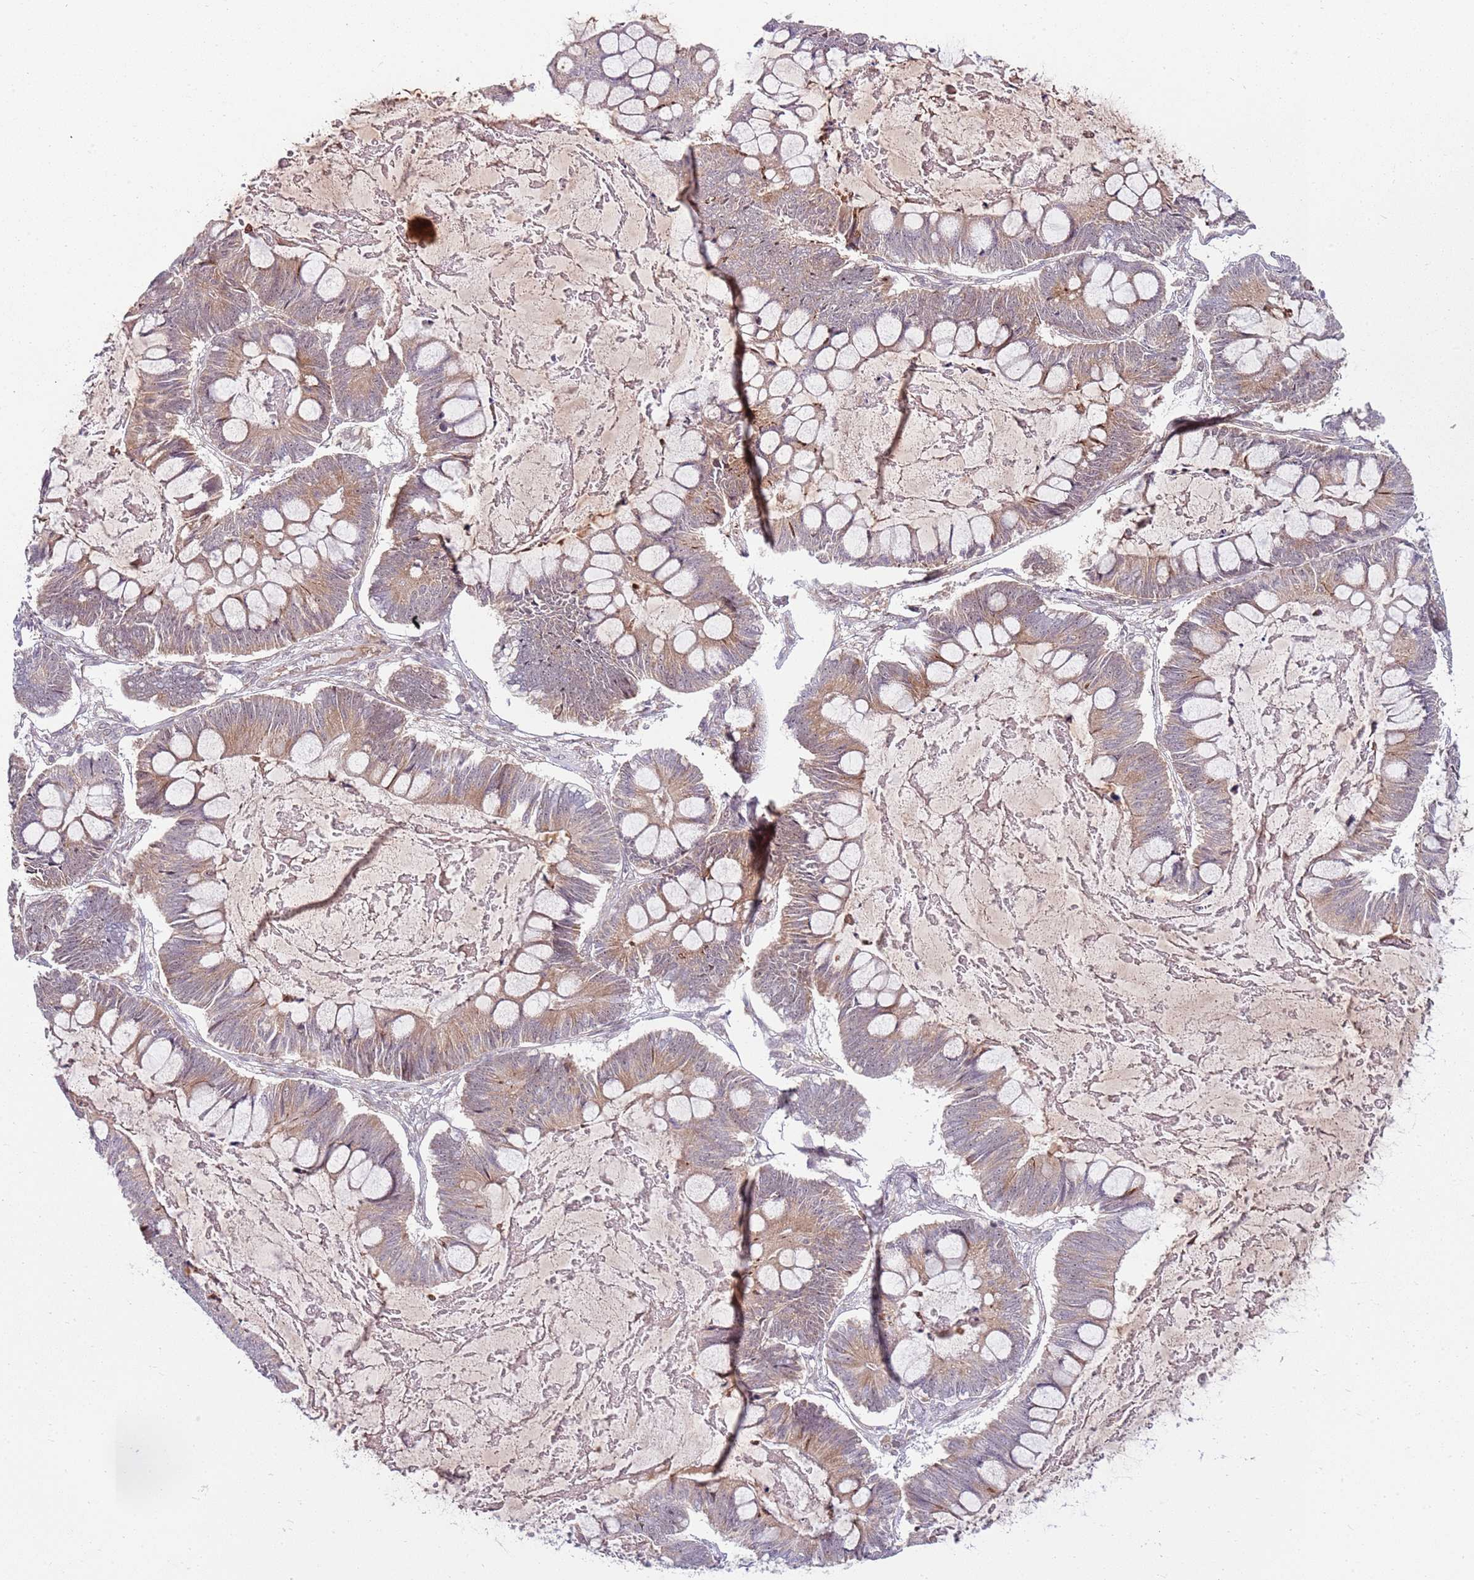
{"staining": {"intensity": "moderate", "quantity": "25%-75%", "location": "cytoplasmic/membranous"}, "tissue": "ovarian cancer", "cell_type": "Tumor cells", "image_type": "cancer", "snomed": [{"axis": "morphology", "description": "Cystadenocarcinoma, mucinous, NOS"}, {"axis": "topography", "description": "Ovary"}], "caption": "A histopathology image showing moderate cytoplasmic/membranous expression in about 25%-75% of tumor cells in ovarian cancer, as visualized by brown immunohistochemical staining.", "gene": "FBXL22", "patient": {"sex": "female", "age": 61}}